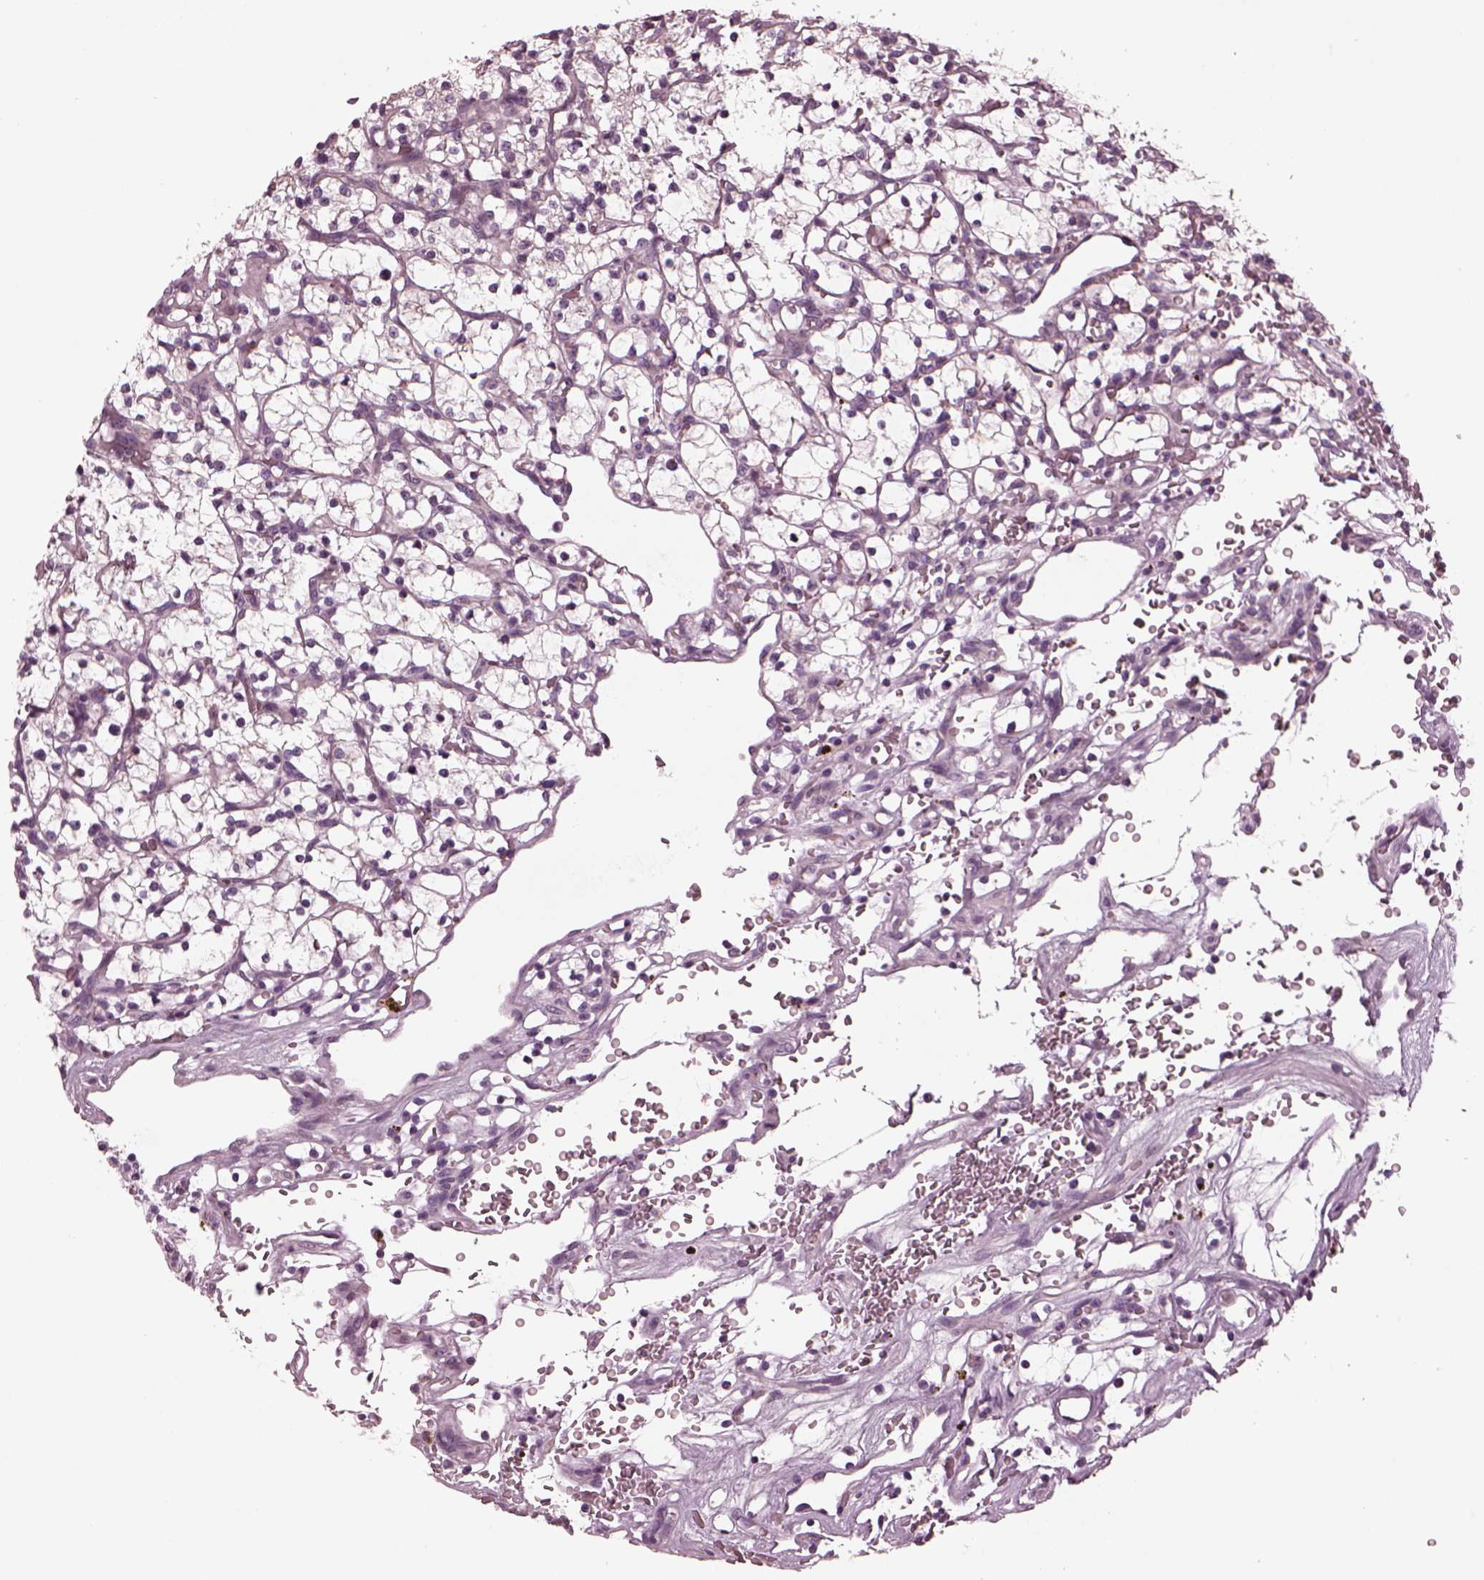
{"staining": {"intensity": "negative", "quantity": "none", "location": "none"}, "tissue": "renal cancer", "cell_type": "Tumor cells", "image_type": "cancer", "snomed": [{"axis": "morphology", "description": "Adenocarcinoma, NOS"}, {"axis": "topography", "description": "Kidney"}], "caption": "Renal adenocarcinoma stained for a protein using immunohistochemistry shows no expression tumor cells.", "gene": "AP4M1", "patient": {"sex": "female", "age": 64}}